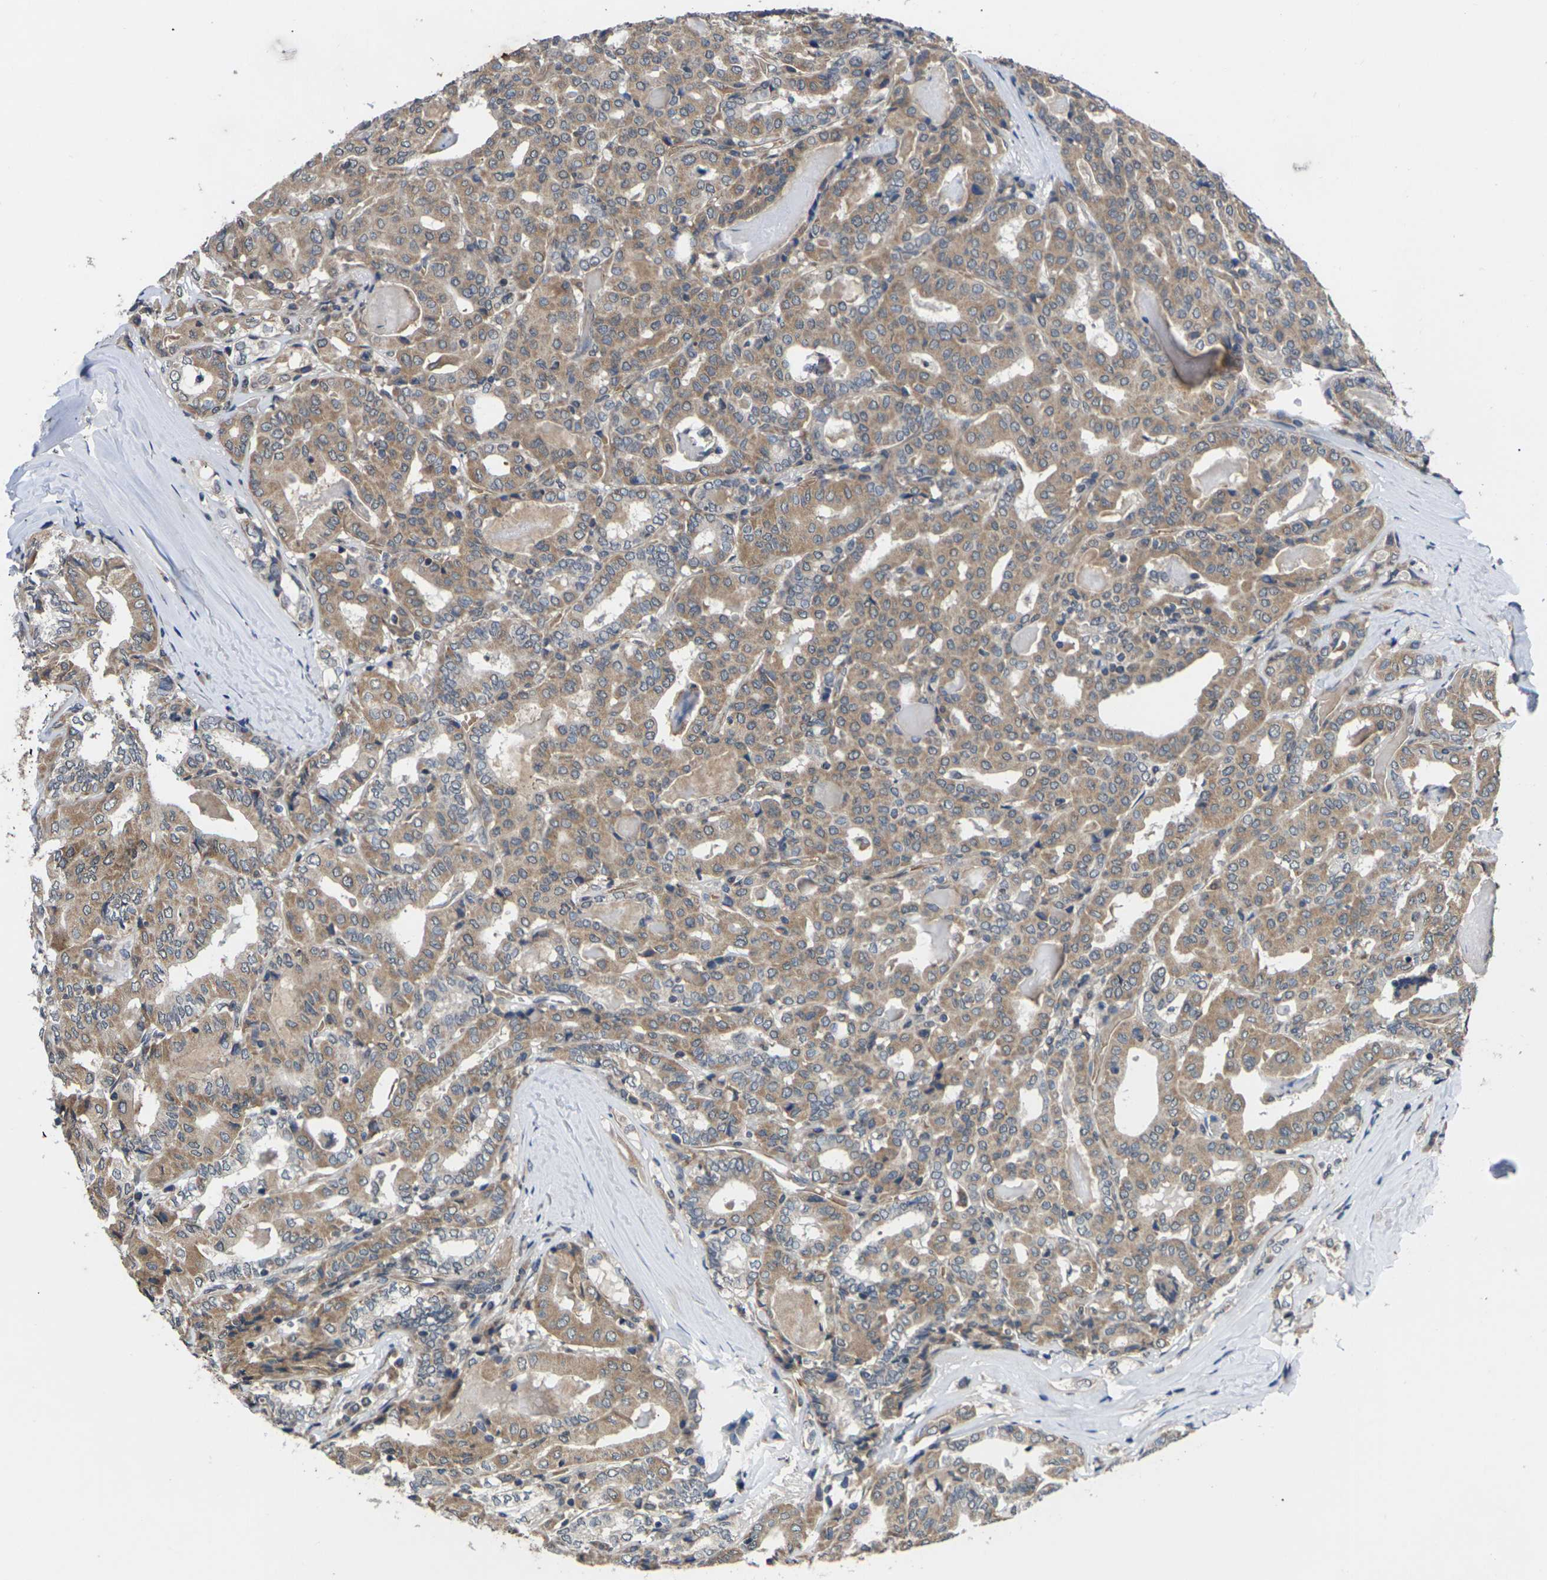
{"staining": {"intensity": "moderate", "quantity": ">75%", "location": "cytoplasmic/membranous"}, "tissue": "thyroid cancer", "cell_type": "Tumor cells", "image_type": "cancer", "snomed": [{"axis": "morphology", "description": "Papillary adenocarcinoma, NOS"}, {"axis": "topography", "description": "Thyroid gland"}], "caption": "A brown stain shows moderate cytoplasmic/membranous staining of a protein in human thyroid cancer (papillary adenocarcinoma) tumor cells. Nuclei are stained in blue.", "gene": "DKK2", "patient": {"sex": "female", "age": 42}}